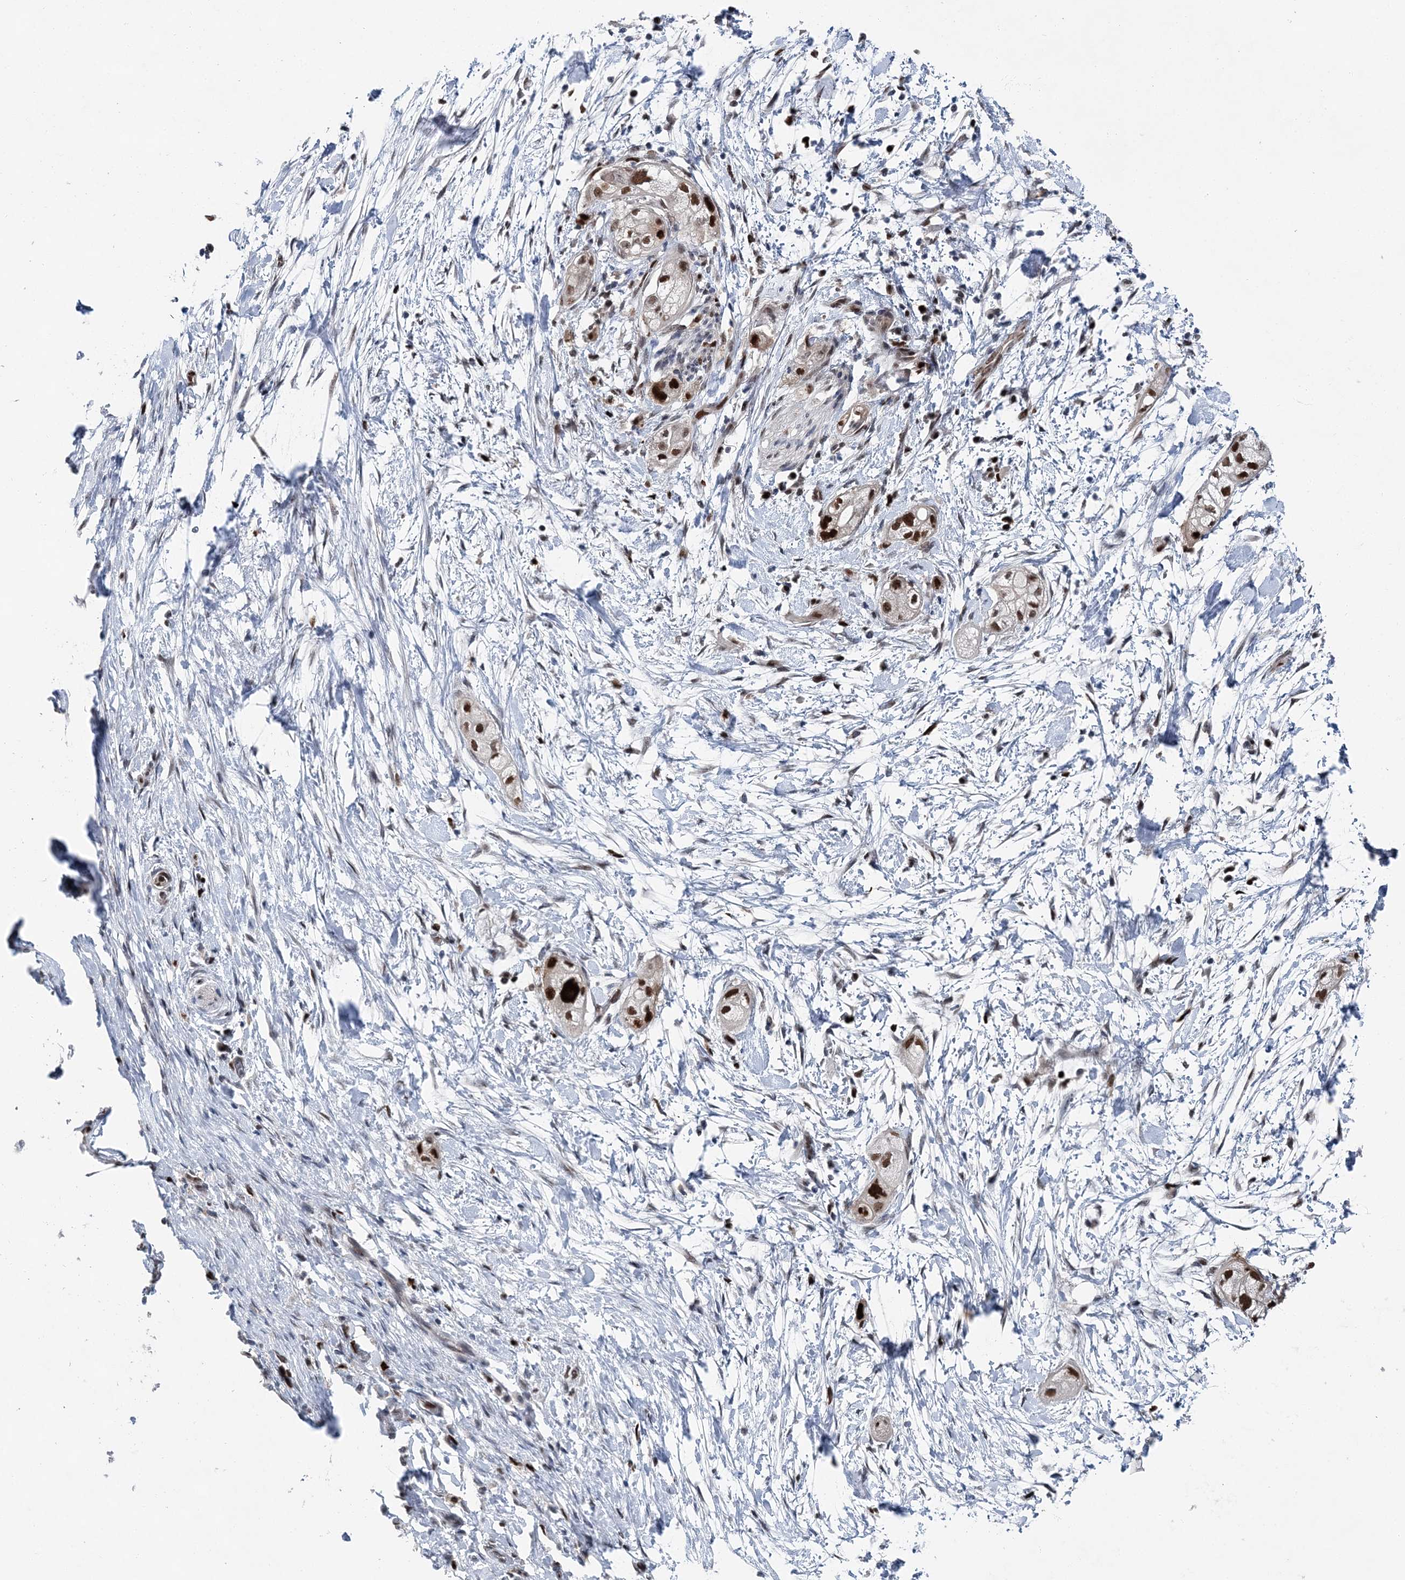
{"staining": {"intensity": "strong", "quantity": ">75%", "location": "nuclear"}, "tissue": "pancreatic cancer", "cell_type": "Tumor cells", "image_type": "cancer", "snomed": [{"axis": "morphology", "description": "Adenocarcinoma, NOS"}, {"axis": "topography", "description": "Pancreas"}], "caption": "A micrograph of pancreatic cancer stained for a protein reveals strong nuclear brown staining in tumor cells. (DAB = brown stain, brightfield microscopy at high magnification).", "gene": "HAT1", "patient": {"sex": "male", "age": 58}}